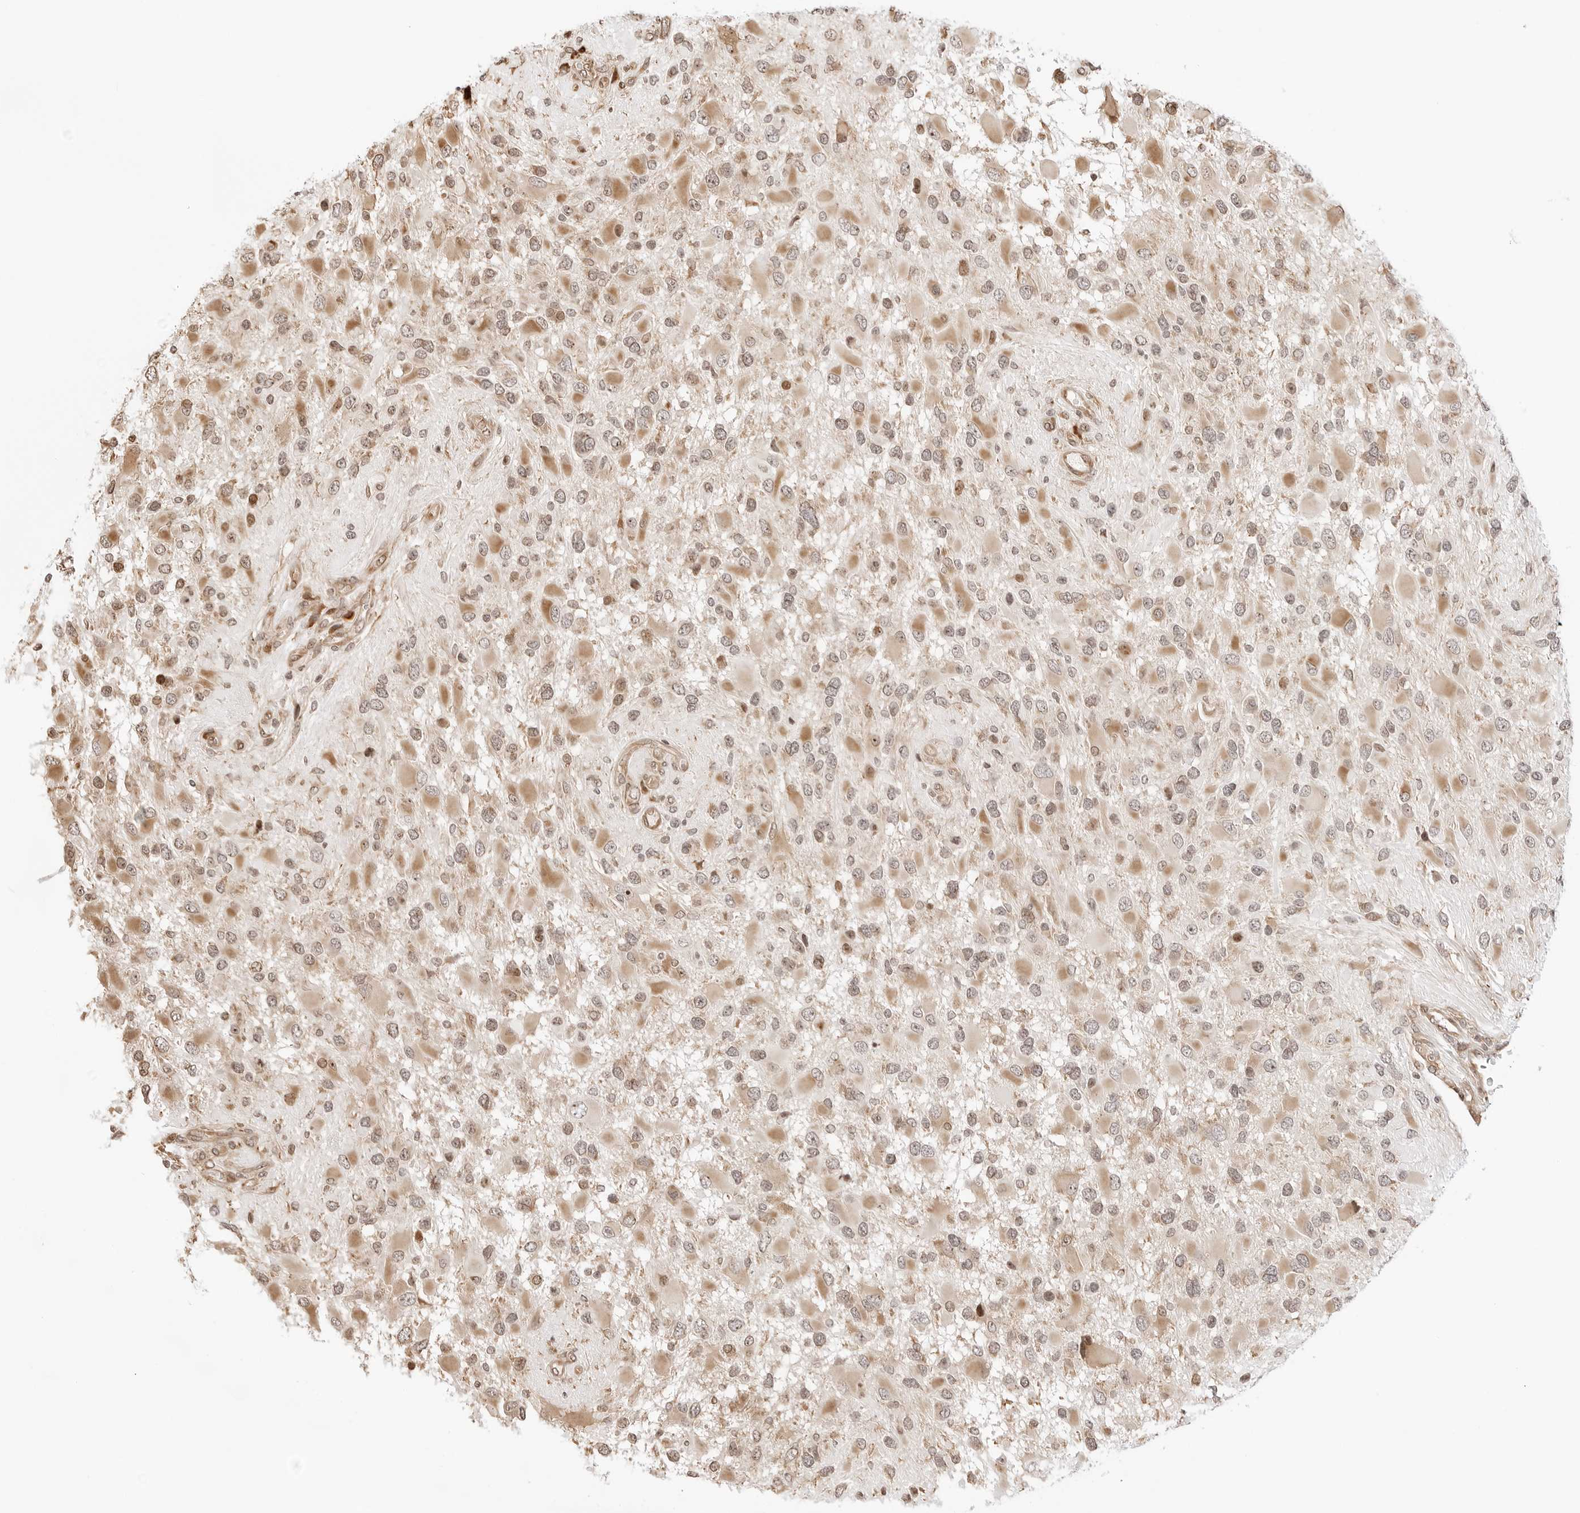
{"staining": {"intensity": "weak", "quantity": "25%-75%", "location": "cytoplasmic/membranous,nuclear"}, "tissue": "glioma", "cell_type": "Tumor cells", "image_type": "cancer", "snomed": [{"axis": "morphology", "description": "Glioma, malignant, High grade"}, {"axis": "topography", "description": "Brain"}], "caption": "The histopathology image shows immunohistochemical staining of glioma. There is weak cytoplasmic/membranous and nuclear expression is identified in about 25%-75% of tumor cells.", "gene": "FKBP14", "patient": {"sex": "male", "age": 53}}